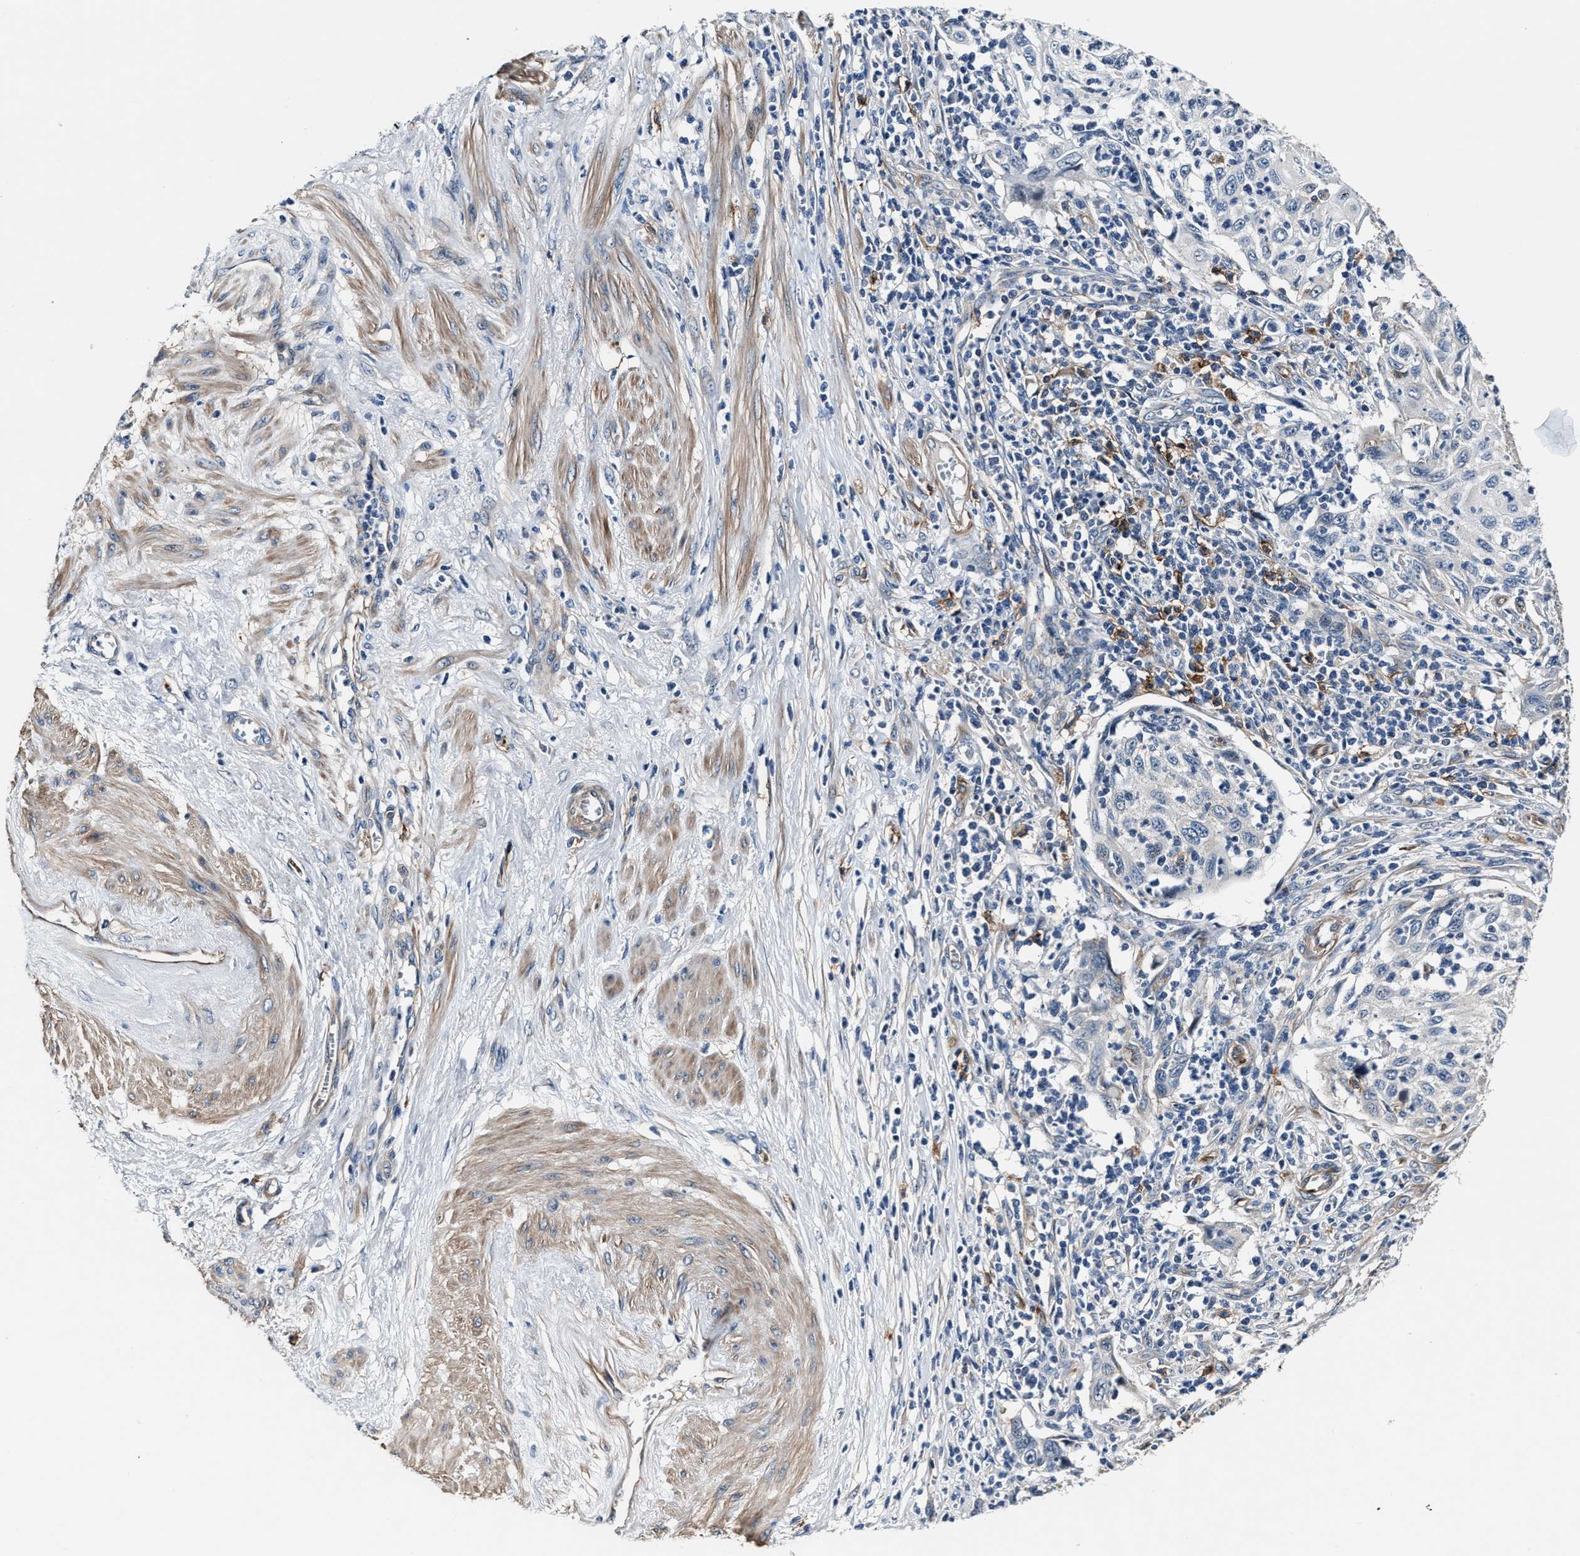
{"staining": {"intensity": "negative", "quantity": "none", "location": "none"}, "tissue": "cervical cancer", "cell_type": "Tumor cells", "image_type": "cancer", "snomed": [{"axis": "morphology", "description": "Squamous cell carcinoma, NOS"}, {"axis": "topography", "description": "Cervix"}], "caption": "DAB (3,3'-diaminobenzidine) immunohistochemical staining of human cervical cancer shows no significant staining in tumor cells.", "gene": "MPDZ", "patient": {"sex": "female", "age": 70}}